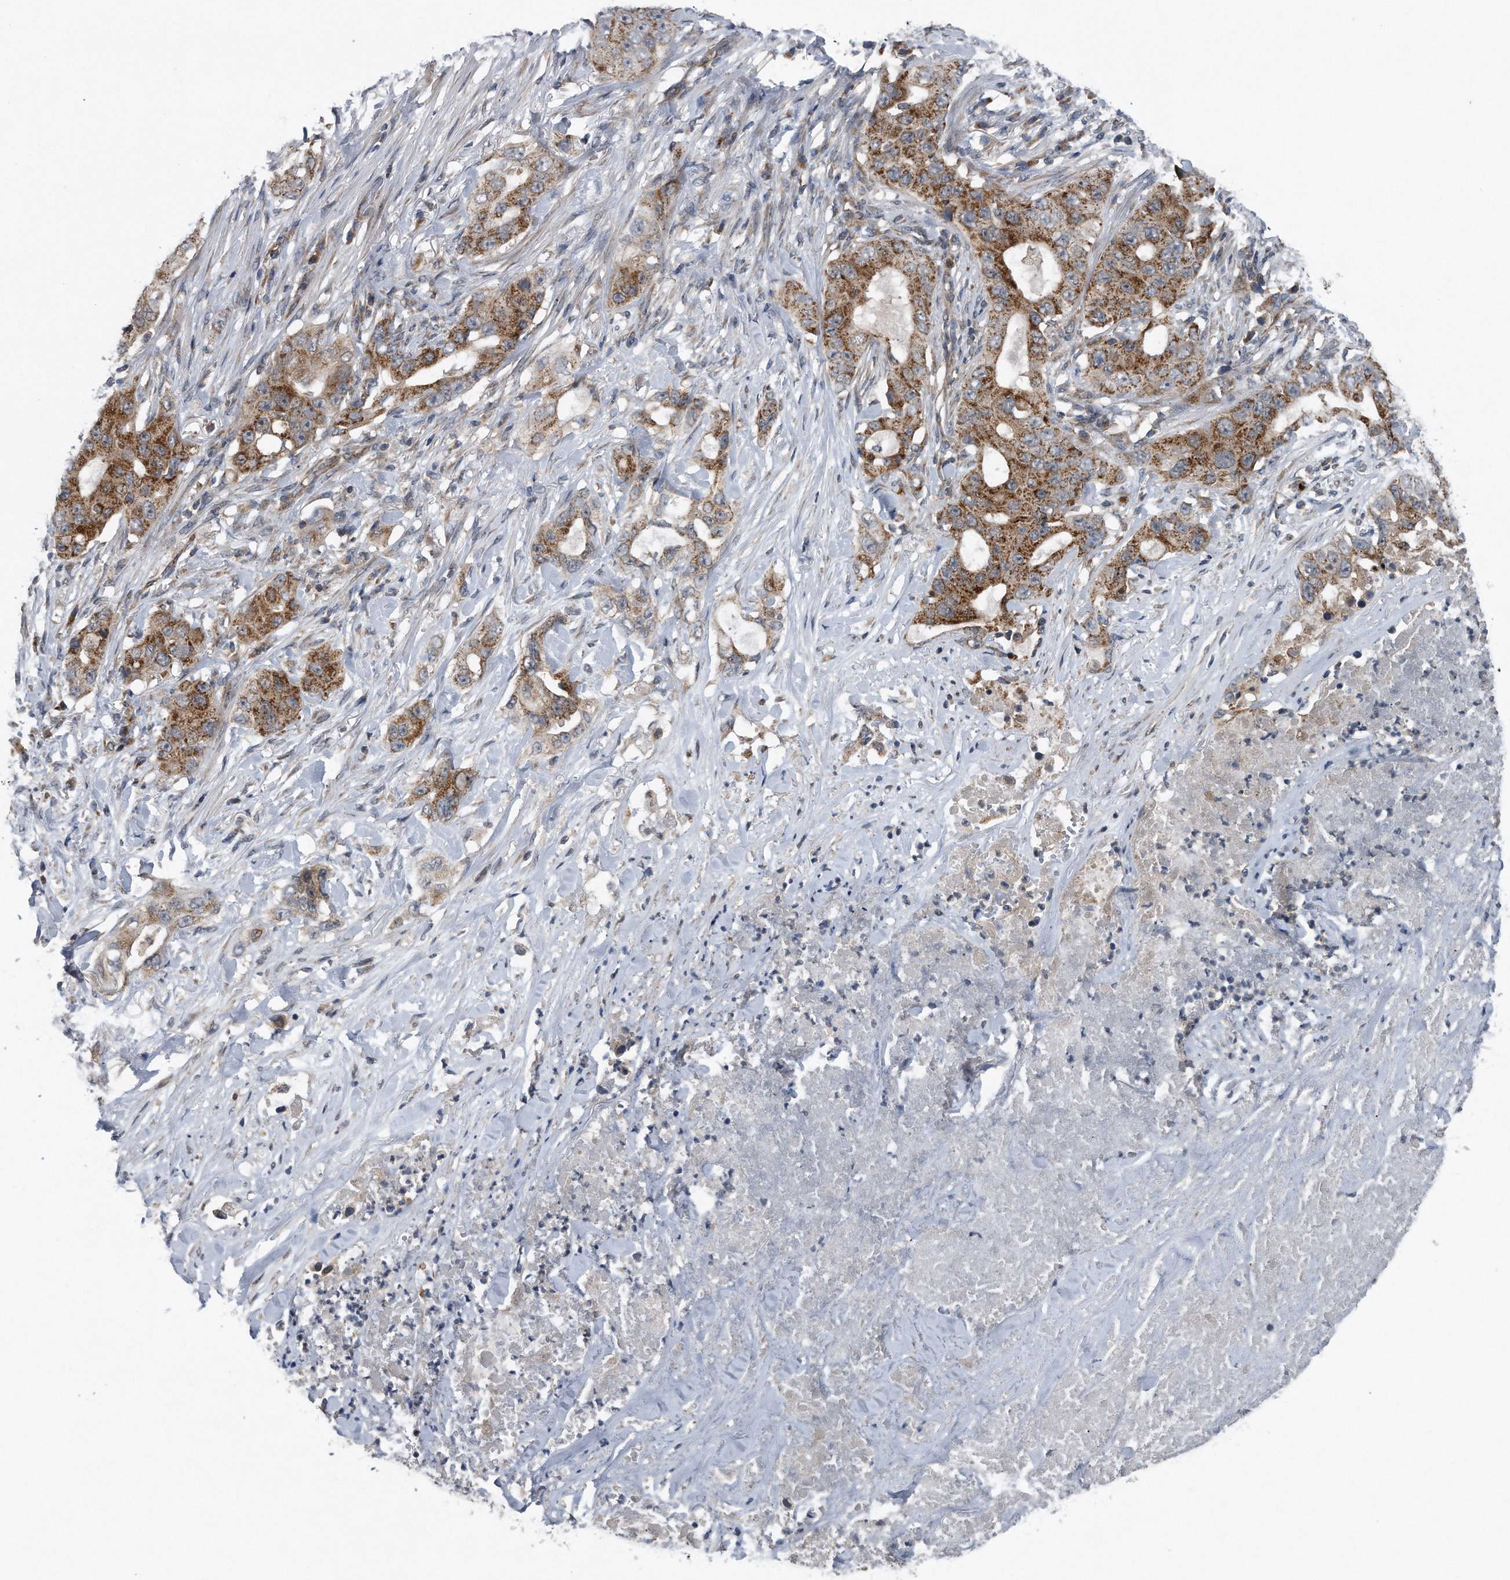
{"staining": {"intensity": "moderate", "quantity": ">75%", "location": "cytoplasmic/membranous"}, "tissue": "lung cancer", "cell_type": "Tumor cells", "image_type": "cancer", "snomed": [{"axis": "morphology", "description": "Adenocarcinoma, NOS"}, {"axis": "topography", "description": "Lung"}], "caption": "Immunohistochemical staining of adenocarcinoma (lung) reveals medium levels of moderate cytoplasmic/membranous staining in approximately >75% of tumor cells.", "gene": "LYRM4", "patient": {"sex": "female", "age": 51}}